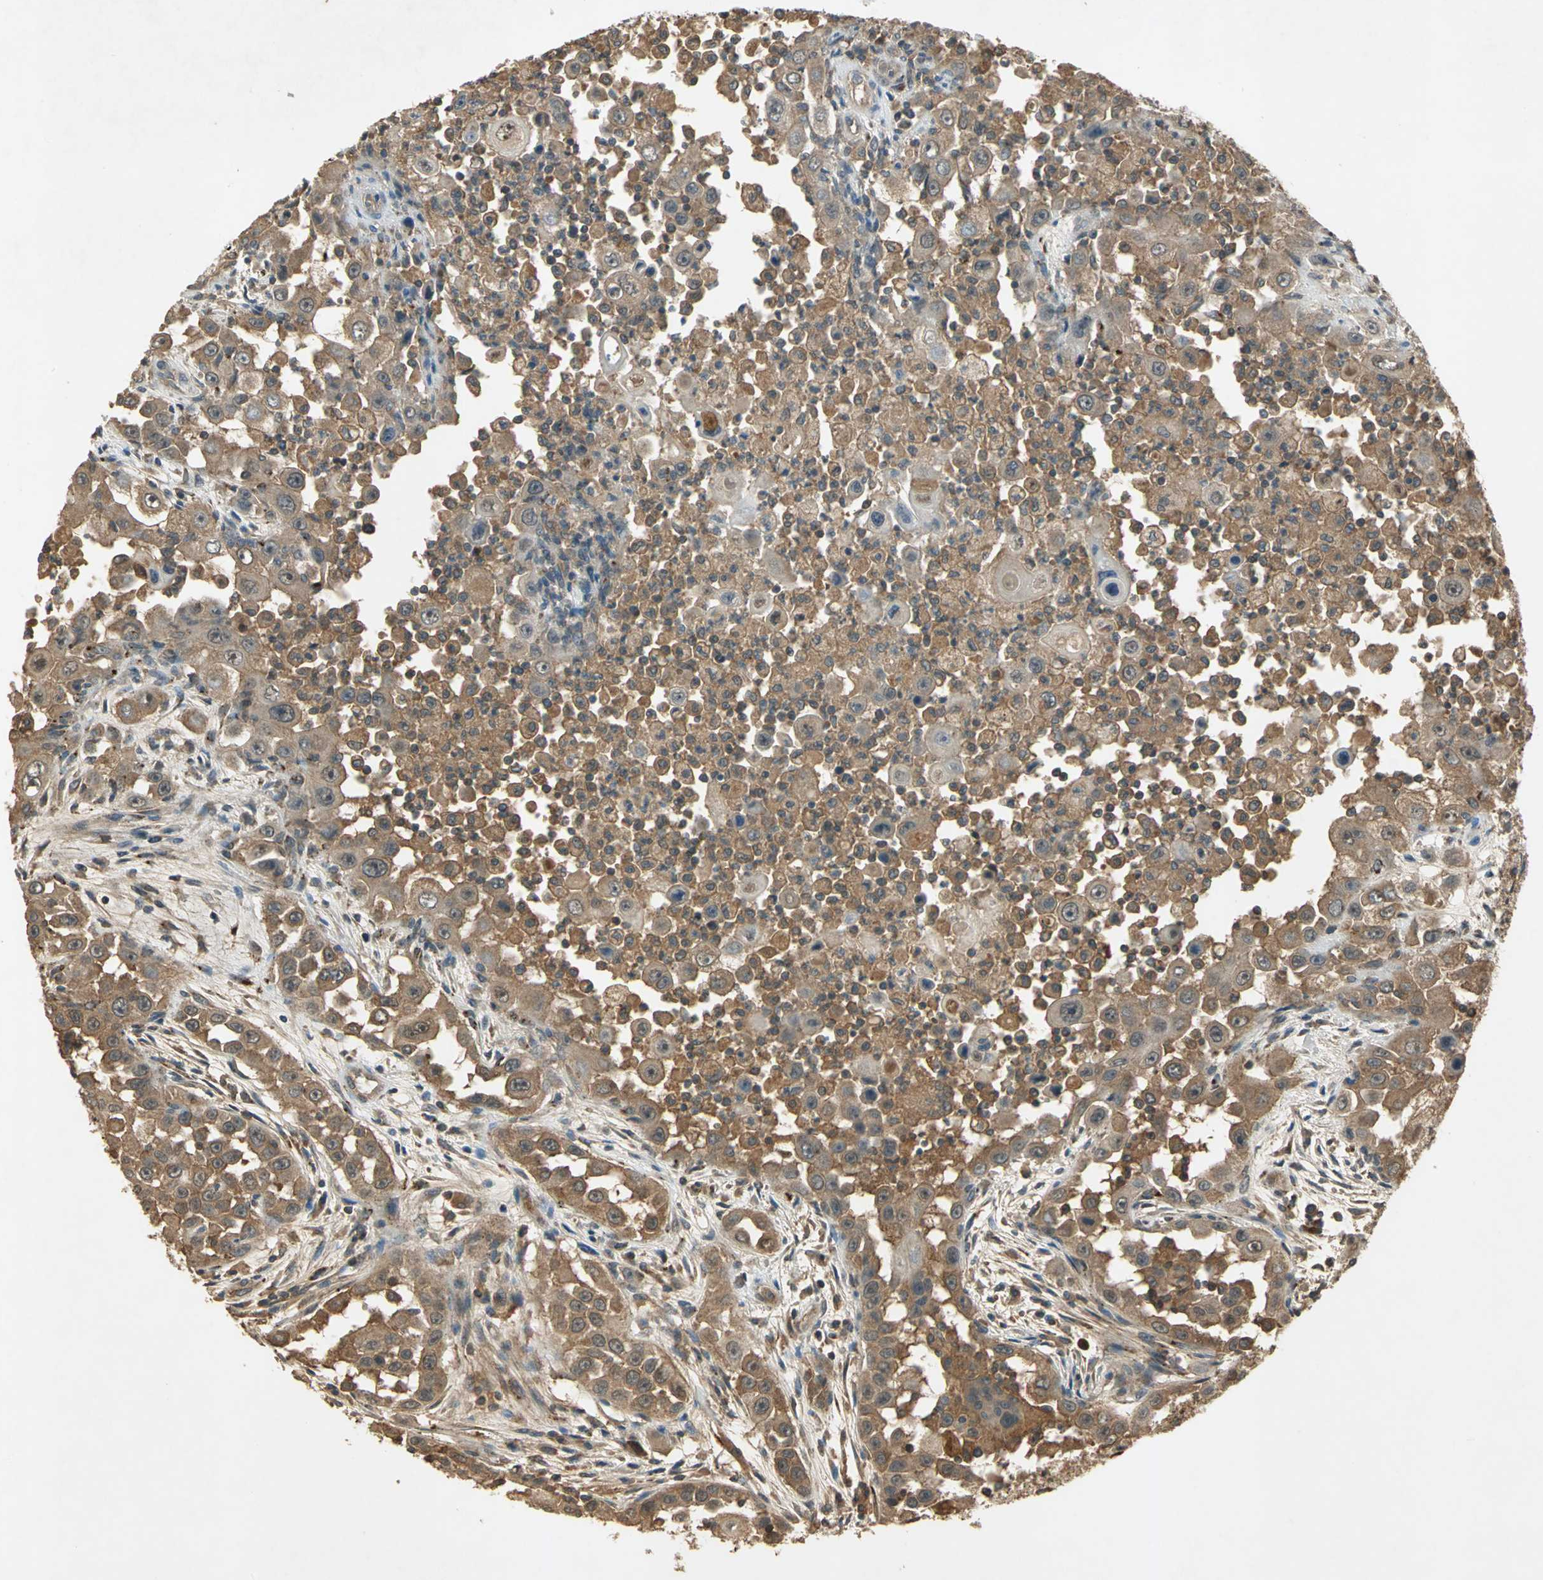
{"staining": {"intensity": "moderate", "quantity": ">75%", "location": "cytoplasmic/membranous"}, "tissue": "head and neck cancer", "cell_type": "Tumor cells", "image_type": "cancer", "snomed": [{"axis": "morphology", "description": "Carcinoma, NOS"}, {"axis": "topography", "description": "Head-Neck"}], "caption": "Carcinoma (head and neck) tissue shows moderate cytoplasmic/membranous expression in approximately >75% of tumor cells", "gene": "KEAP1", "patient": {"sex": "male", "age": 87}}